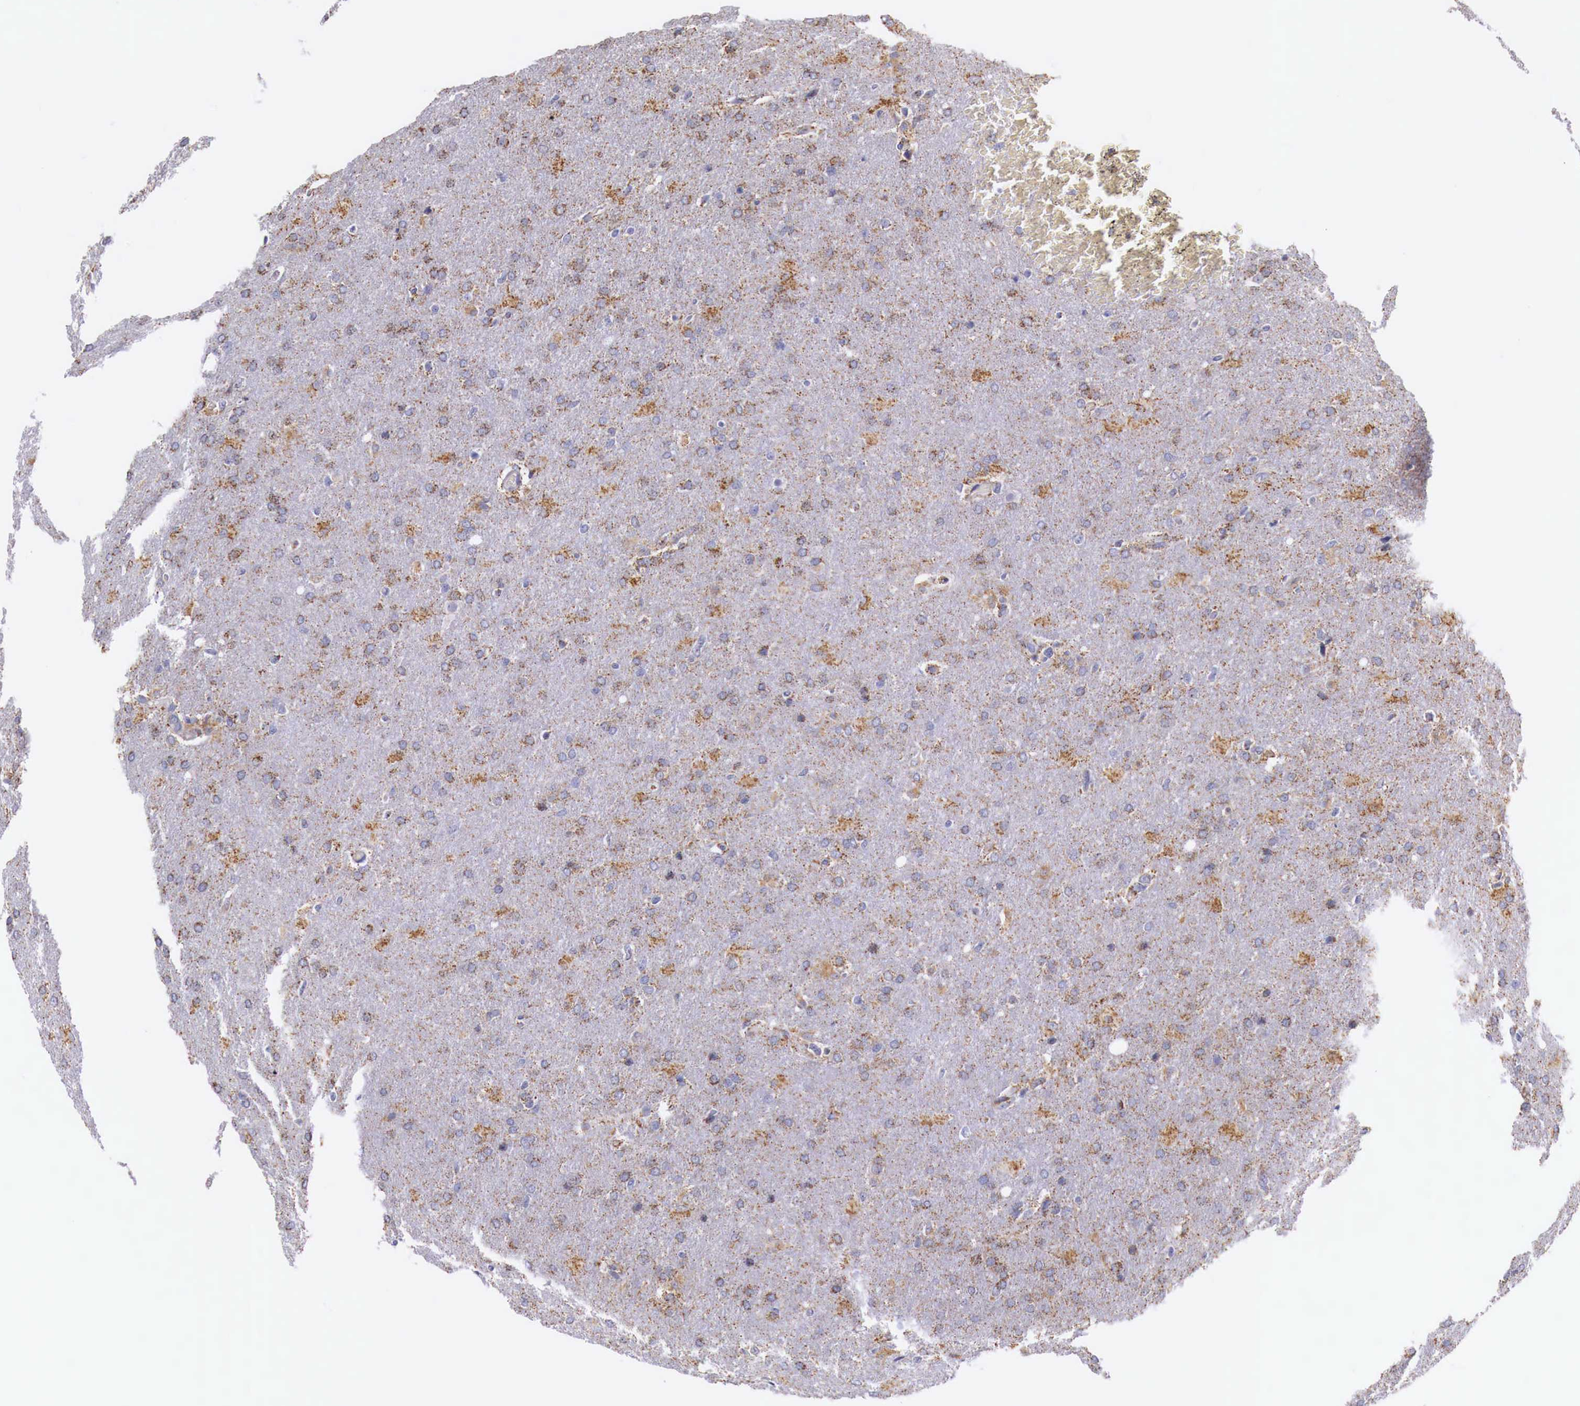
{"staining": {"intensity": "moderate", "quantity": ">75%", "location": "cytoplasmic/membranous"}, "tissue": "glioma", "cell_type": "Tumor cells", "image_type": "cancer", "snomed": [{"axis": "morphology", "description": "Glioma, malignant, High grade"}, {"axis": "topography", "description": "Brain"}], "caption": "The micrograph exhibits immunohistochemical staining of high-grade glioma (malignant). There is moderate cytoplasmic/membranous staining is present in approximately >75% of tumor cells.", "gene": "NREP", "patient": {"sex": "male", "age": 68}}